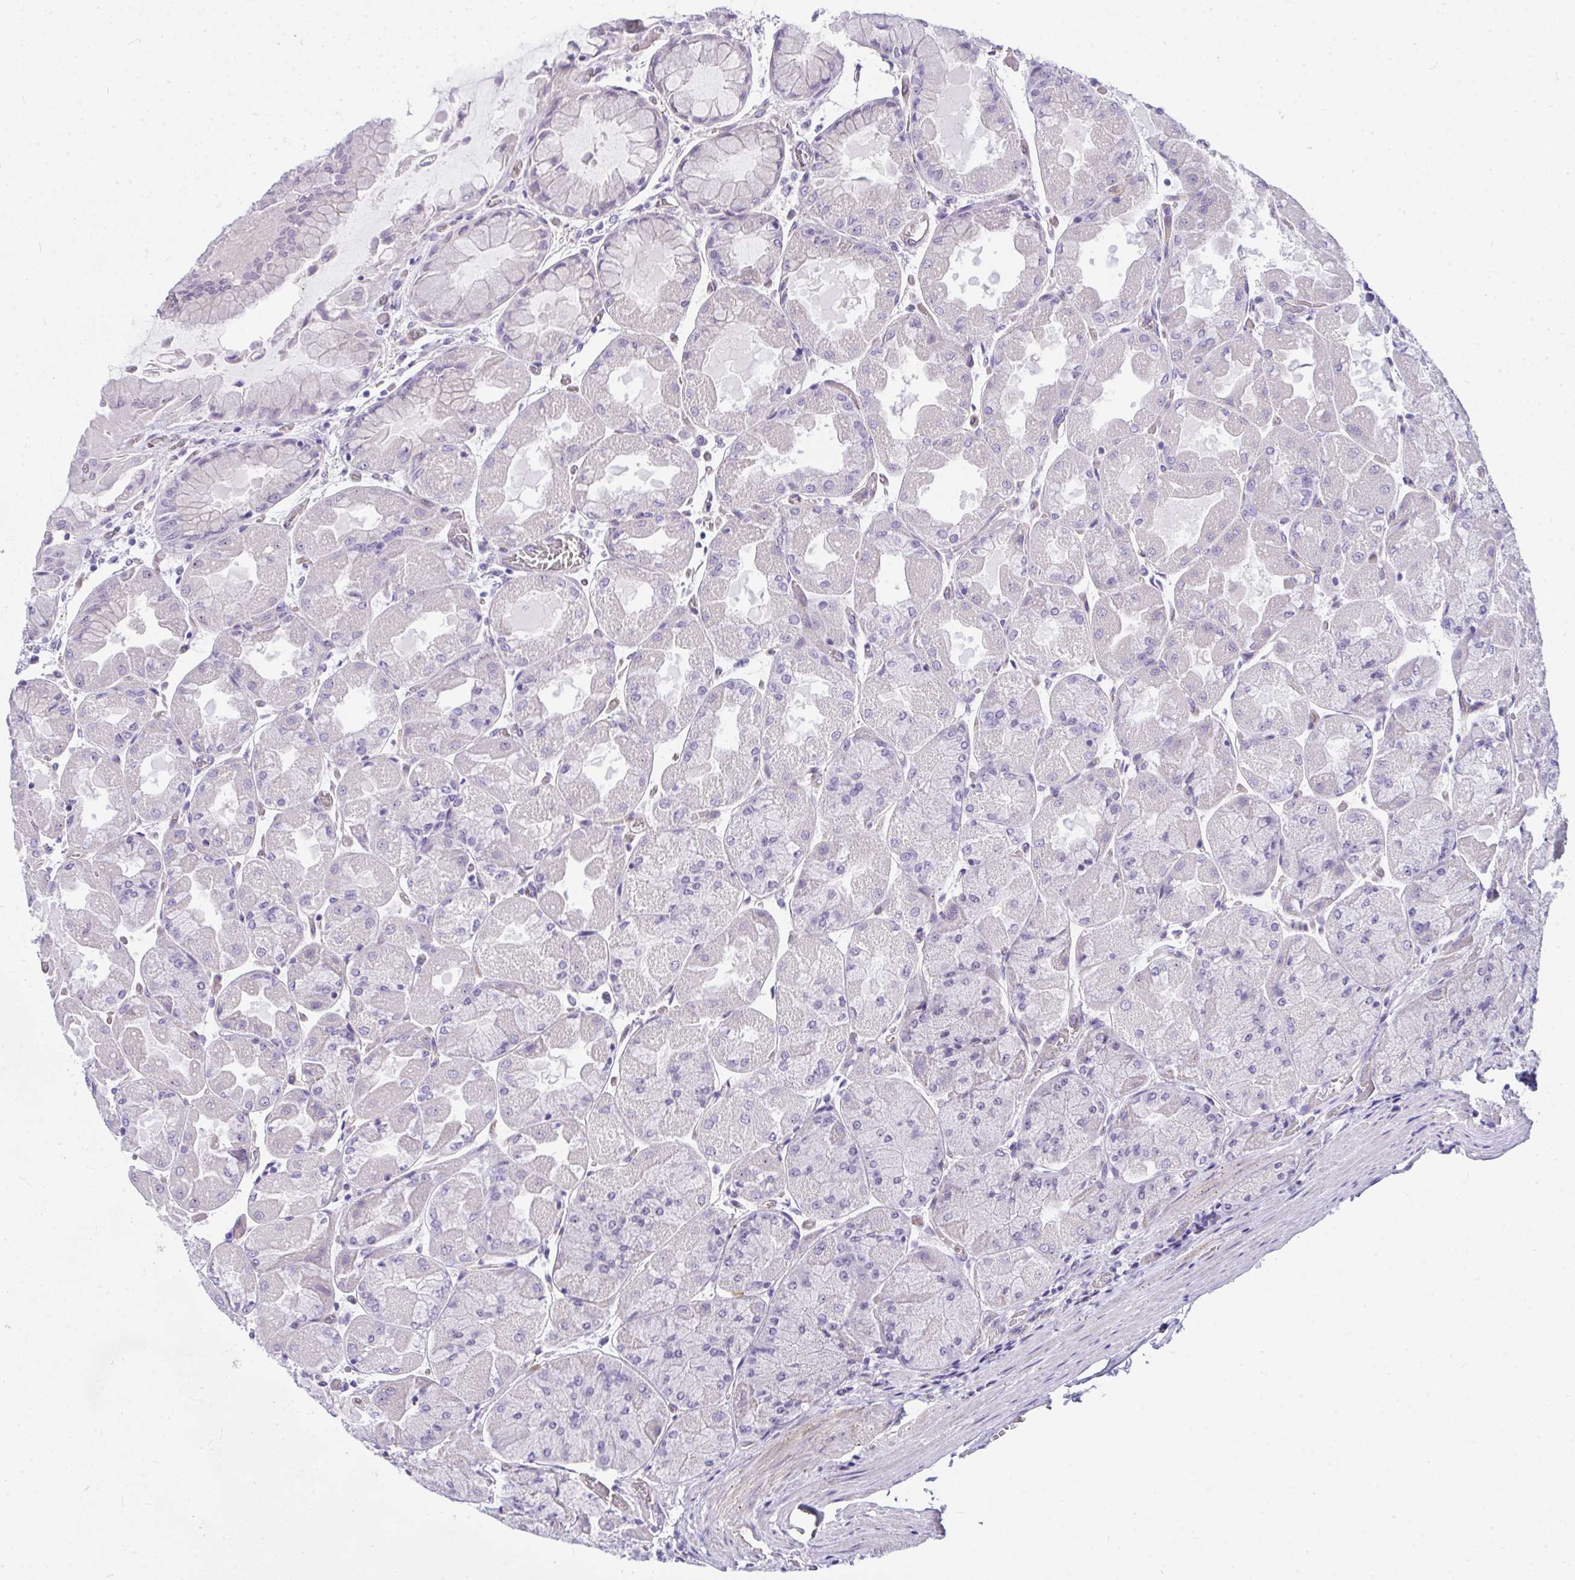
{"staining": {"intensity": "negative", "quantity": "none", "location": "none"}, "tissue": "stomach", "cell_type": "Glandular cells", "image_type": "normal", "snomed": [{"axis": "morphology", "description": "Normal tissue, NOS"}, {"axis": "topography", "description": "Stomach"}], "caption": "Glandular cells show no significant protein positivity in normal stomach. Nuclei are stained in blue.", "gene": "NFXL1", "patient": {"sex": "female", "age": 61}}